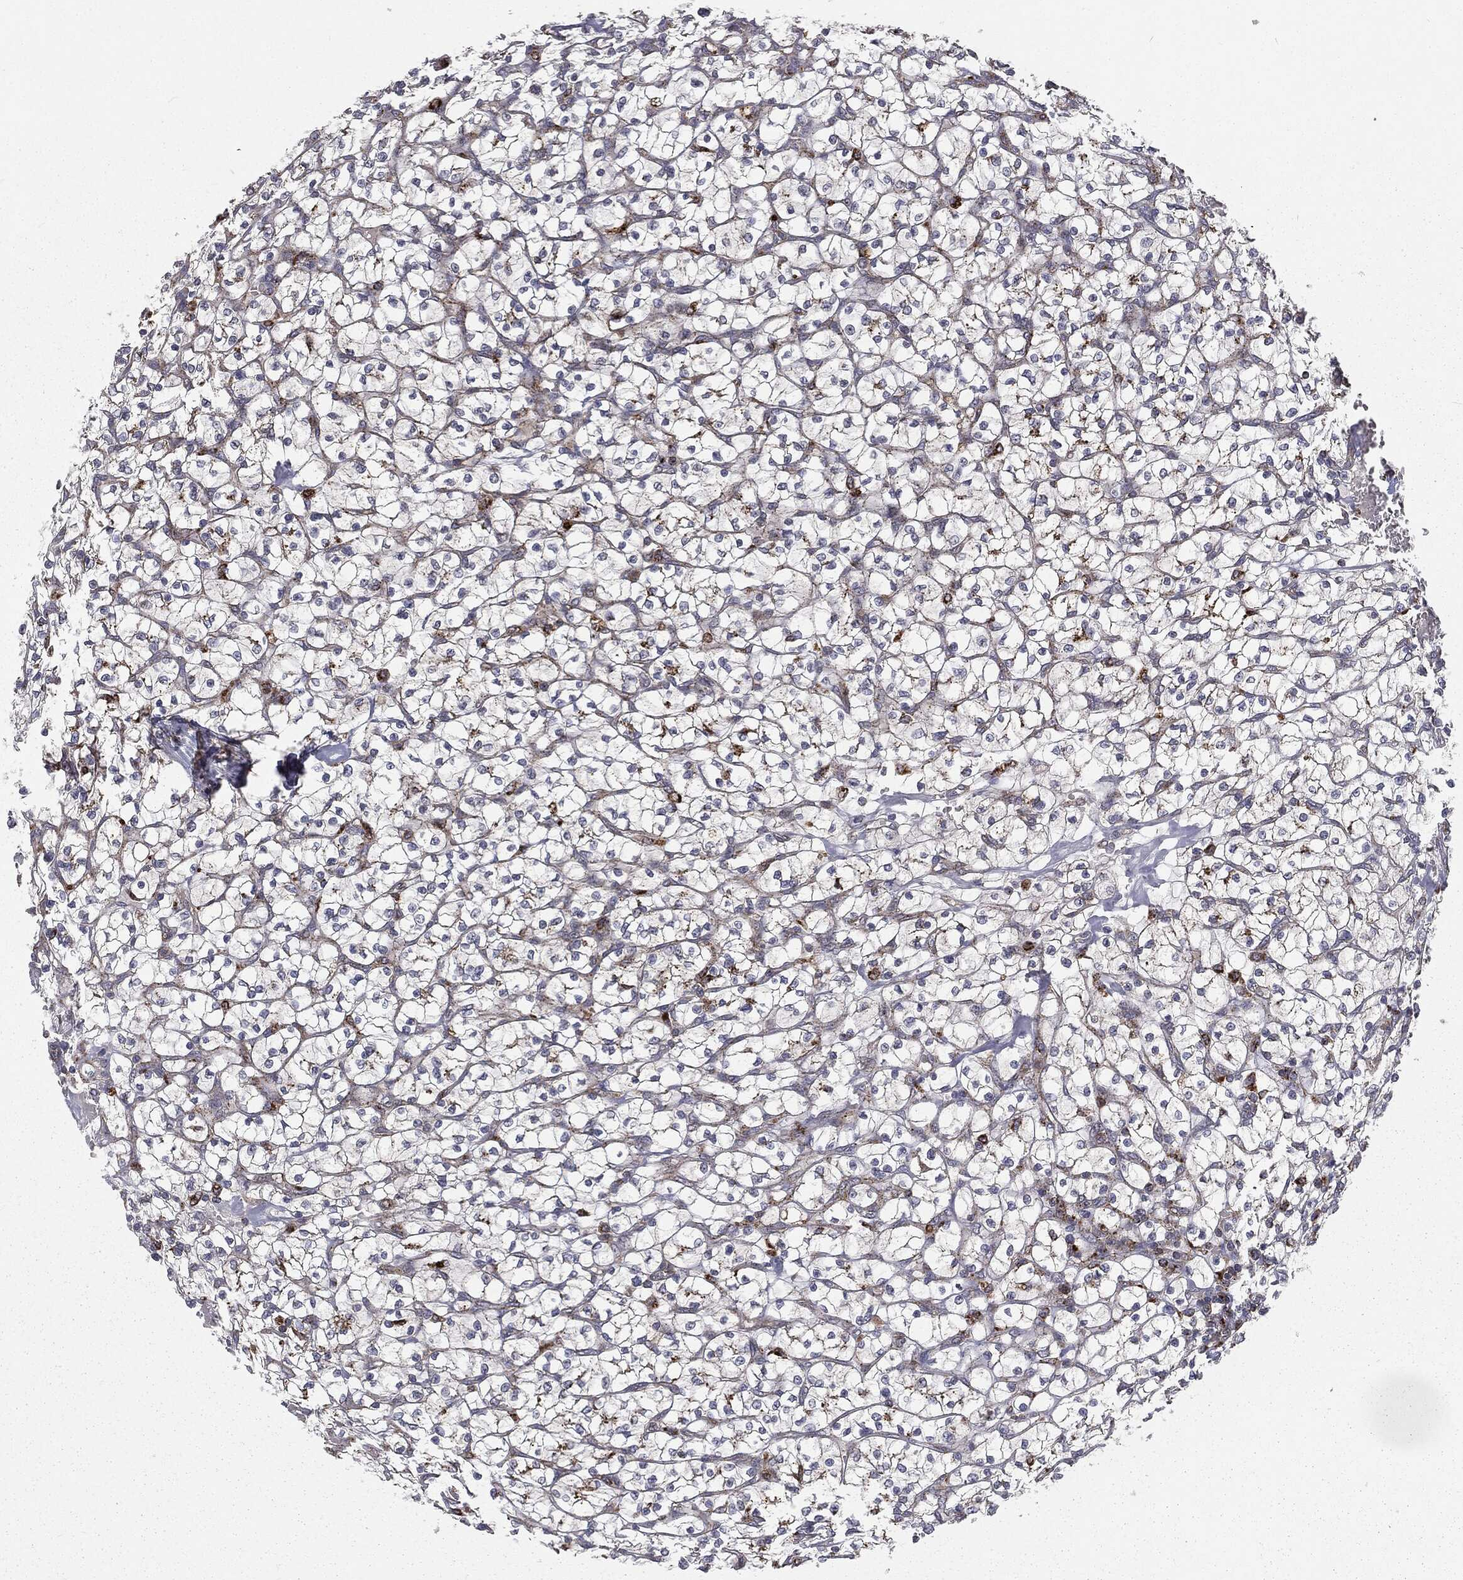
{"staining": {"intensity": "strong", "quantity": "<25%", "location": "cytoplasmic/membranous"}, "tissue": "renal cancer", "cell_type": "Tumor cells", "image_type": "cancer", "snomed": [{"axis": "morphology", "description": "Adenocarcinoma, NOS"}, {"axis": "topography", "description": "Kidney"}], "caption": "Strong cytoplasmic/membranous protein staining is identified in about <25% of tumor cells in renal adenocarcinoma.", "gene": "CTSA", "patient": {"sex": "female", "age": 64}}